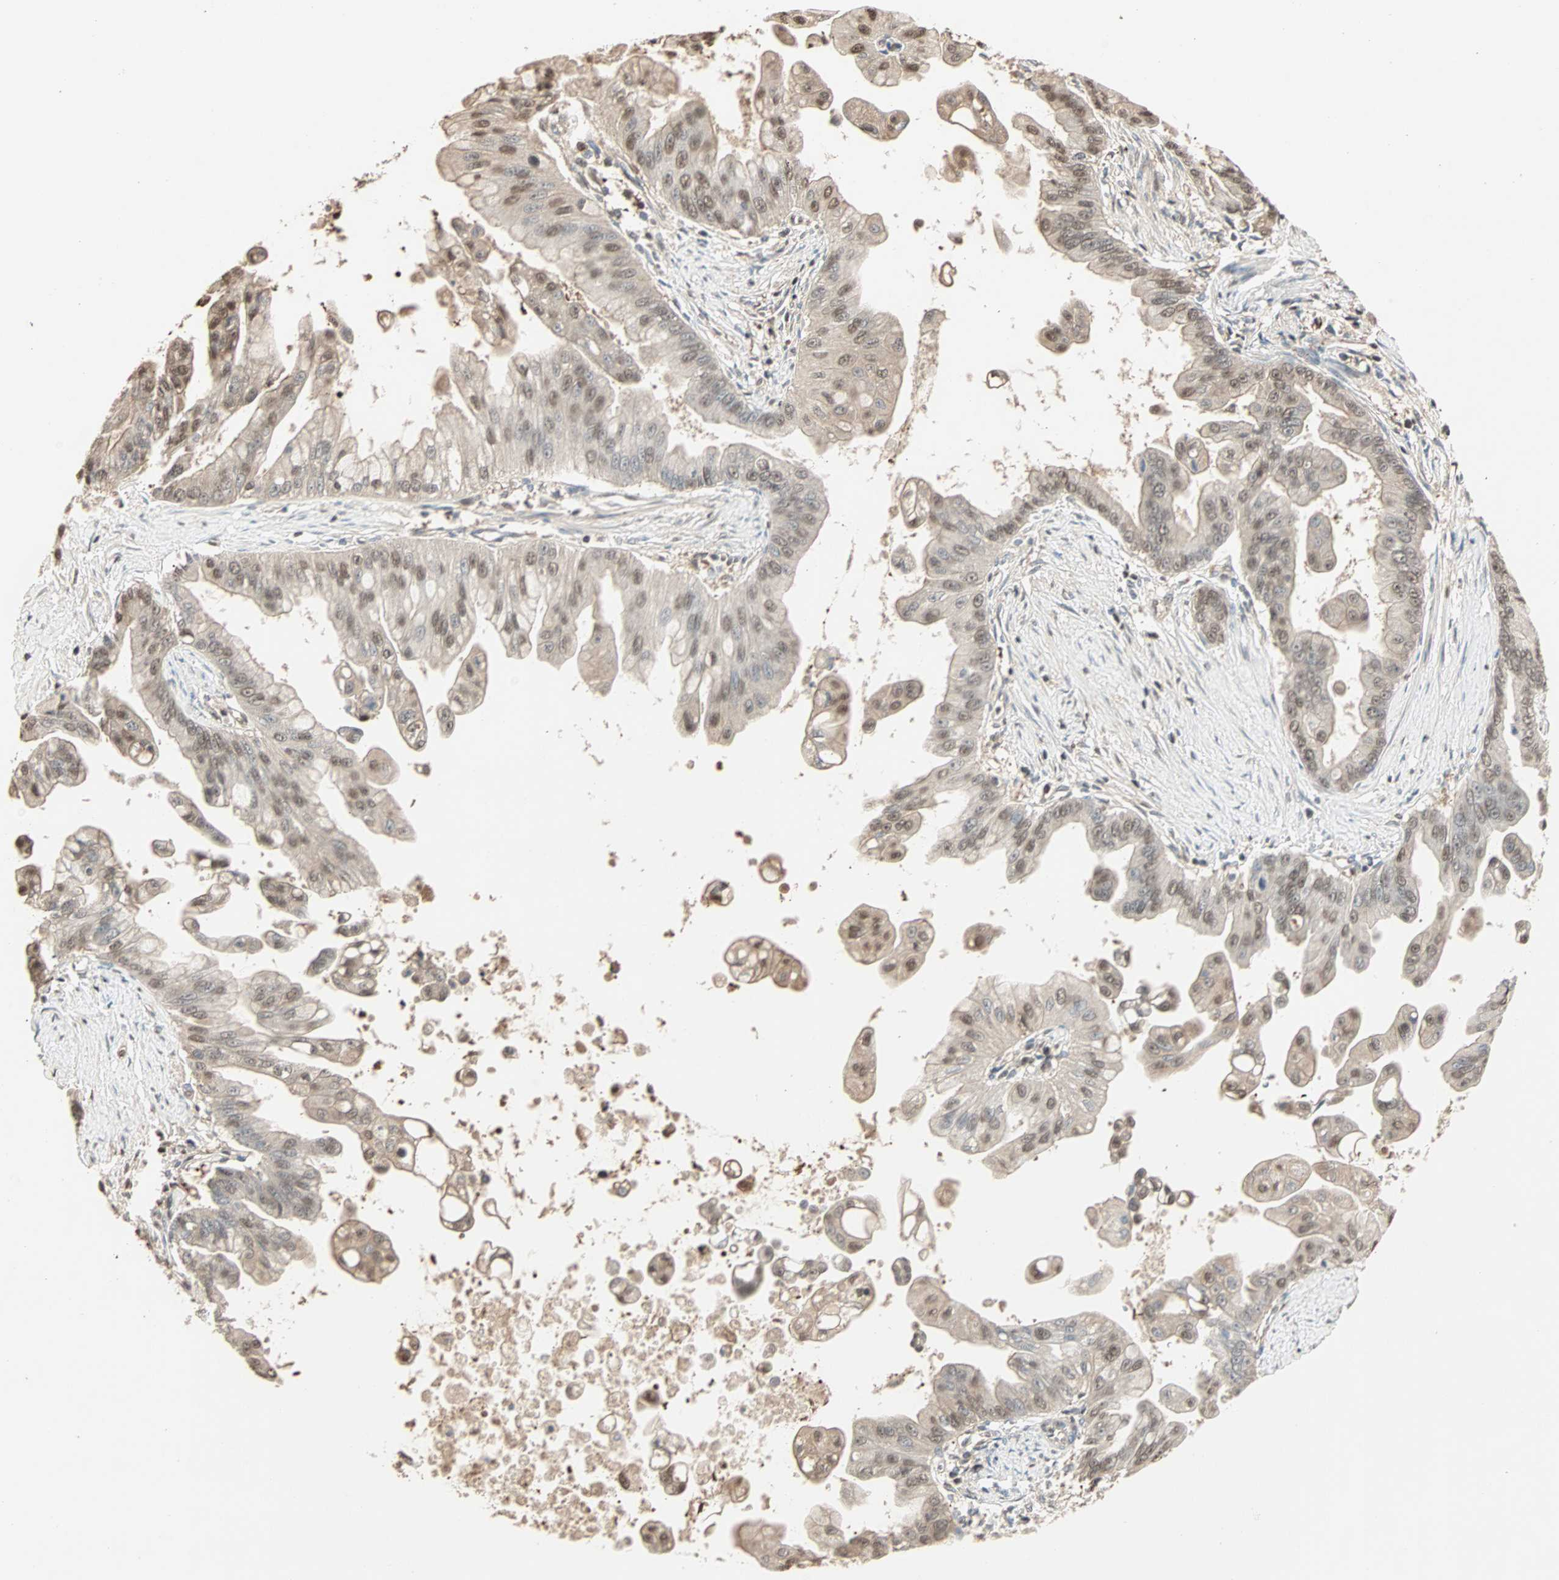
{"staining": {"intensity": "moderate", "quantity": ">75%", "location": "cytoplasmic/membranous,nuclear"}, "tissue": "pancreatic cancer", "cell_type": "Tumor cells", "image_type": "cancer", "snomed": [{"axis": "morphology", "description": "Adenocarcinoma, NOS"}, {"axis": "topography", "description": "Pancreas"}], "caption": "A brown stain highlights moderate cytoplasmic/membranous and nuclear staining of a protein in pancreatic cancer (adenocarcinoma) tumor cells. (Stains: DAB (3,3'-diaminobenzidine) in brown, nuclei in blue, Microscopy: brightfield microscopy at high magnification).", "gene": "DRG2", "patient": {"sex": "female", "age": 75}}